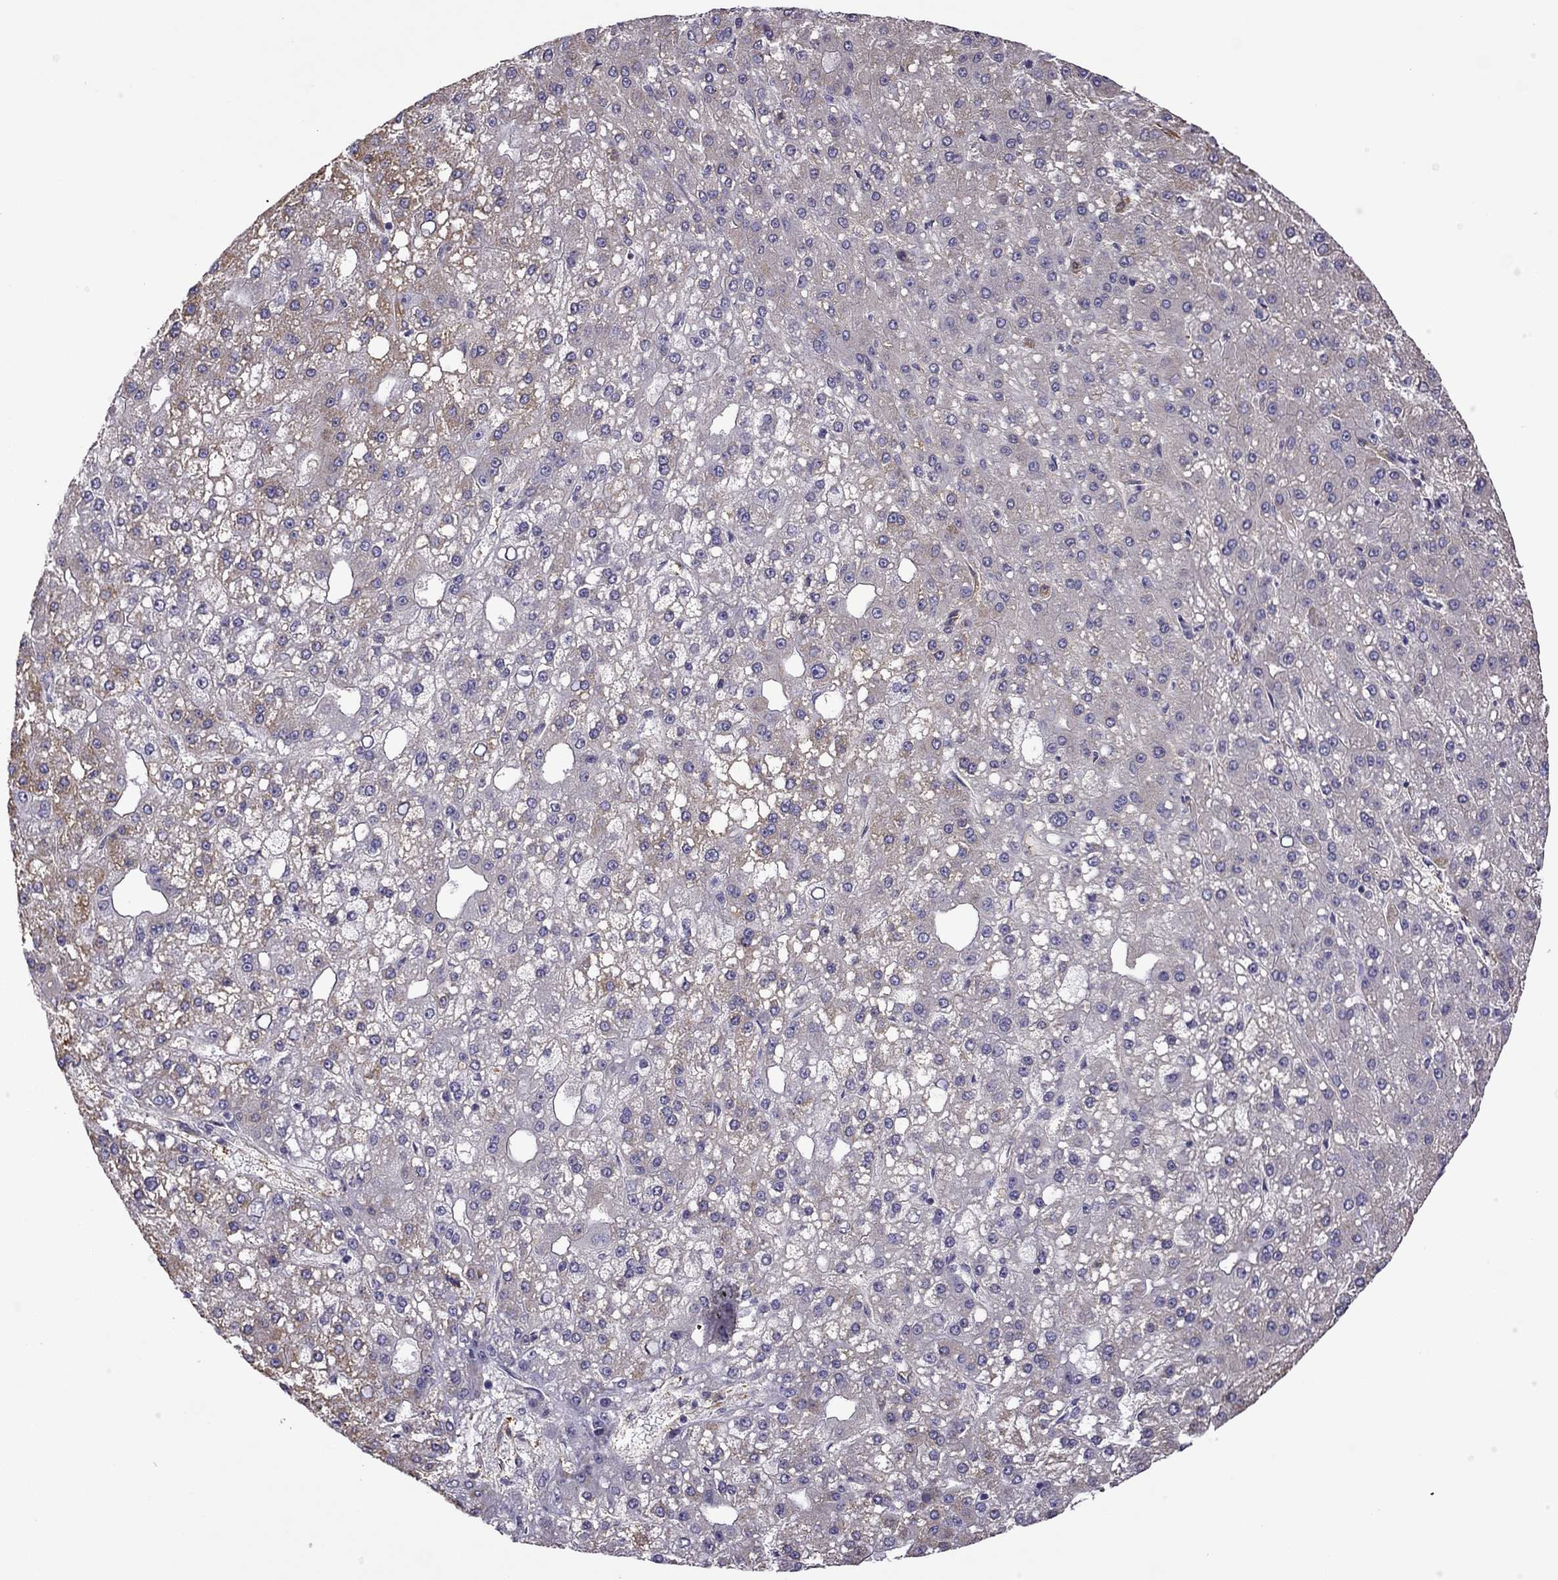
{"staining": {"intensity": "negative", "quantity": "none", "location": "none"}, "tissue": "liver cancer", "cell_type": "Tumor cells", "image_type": "cancer", "snomed": [{"axis": "morphology", "description": "Carcinoma, Hepatocellular, NOS"}, {"axis": "topography", "description": "Liver"}], "caption": "The photomicrograph displays no staining of tumor cells in hepatocellular carcinoma (liver).", "gene": "MAP4", "patient": {"sex": "male", "age": 67}}